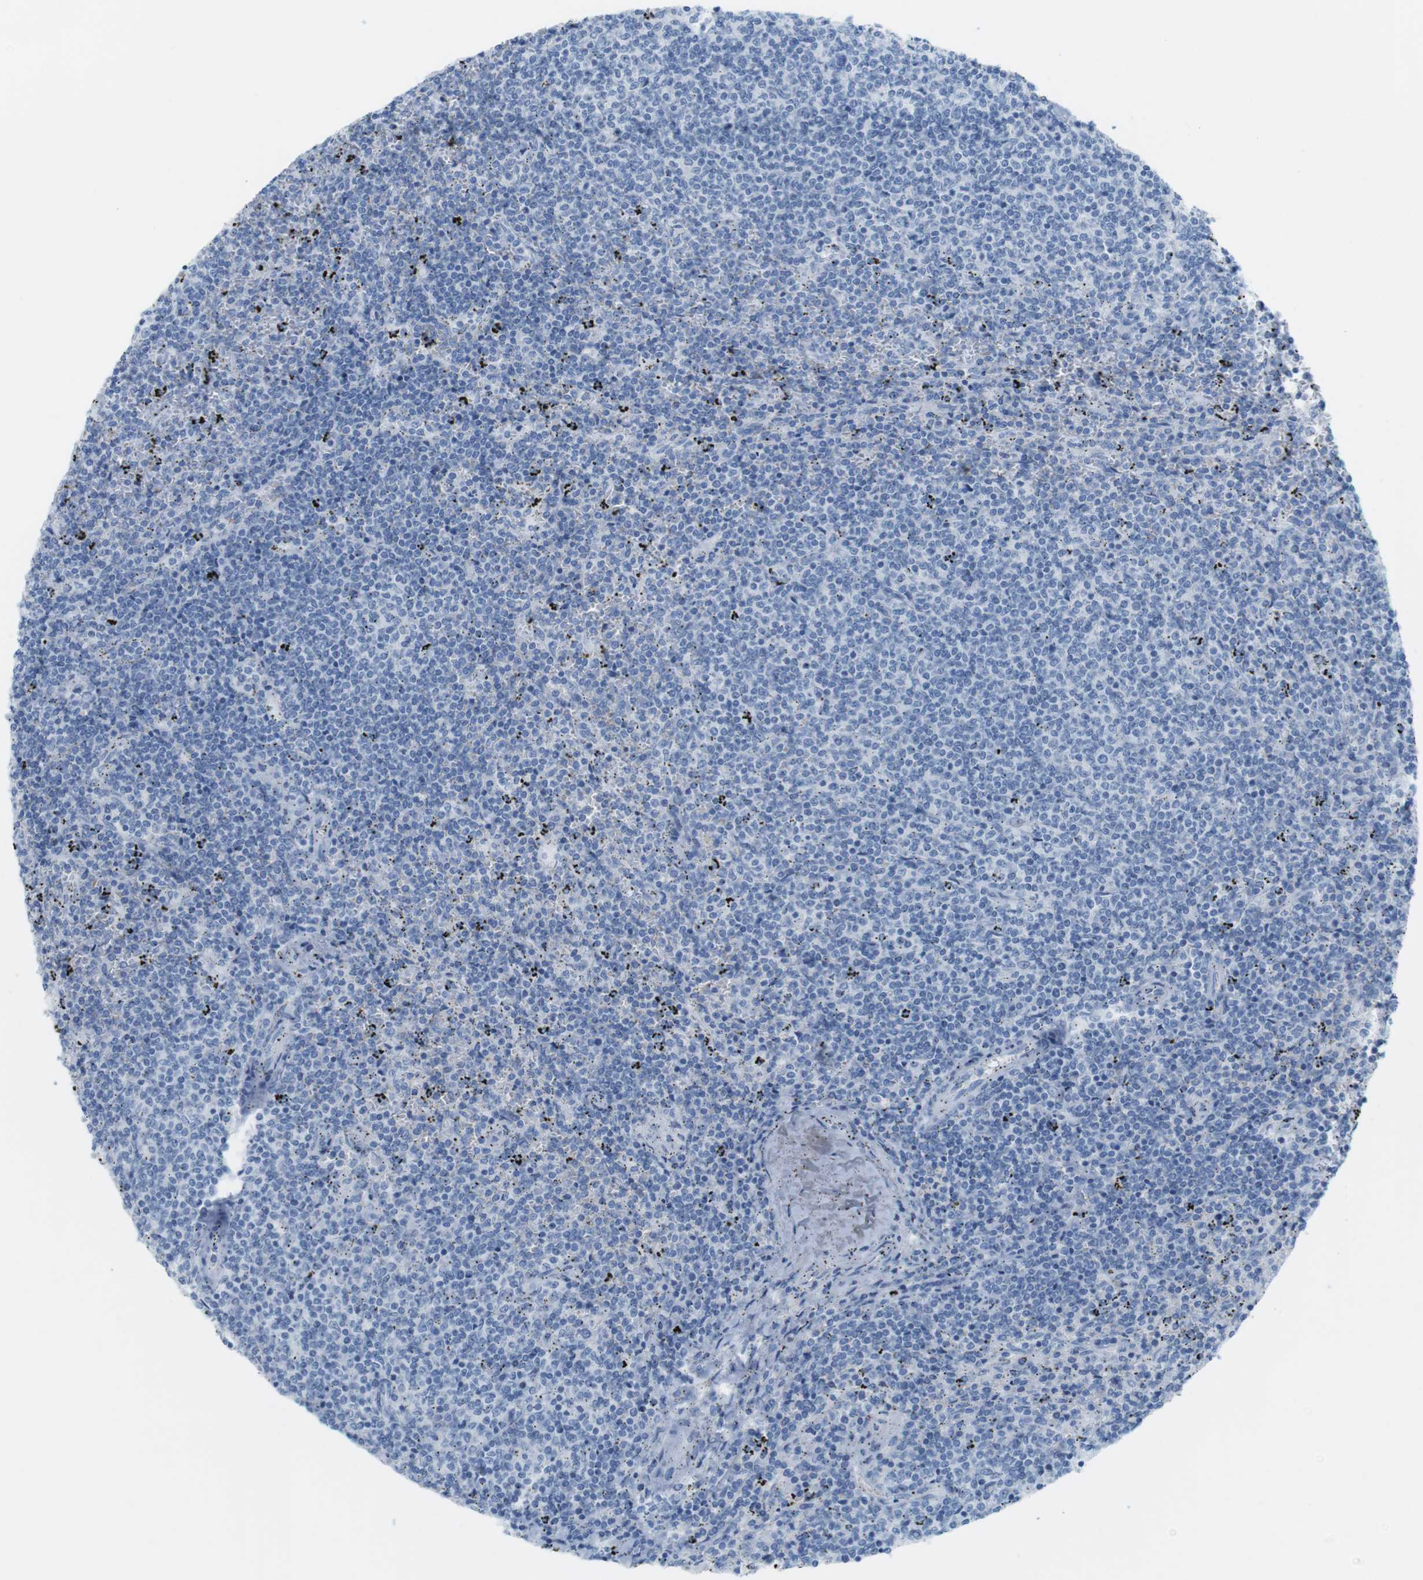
{"staining": {"intensity": "negative", "quantity": "none", "location": "none"}, "tissue": "lymphoma", "cell_type": "Tumor cells", "image_type": "cancer", "snomed": [{"axis": "morphology", "description": "Malignant lymphoma, non-Hodgkin's type, Low grade"}, {"axis": "topography", "description": "Spleen"}], "caption": "Immunohistochemistry micrograph of lymphoma stained for a protein (brown), which reveals no staining in tumor cells. (DAB immunohistochemistry (IHC) visualized using brightfield microscopy, high magnification).", "gene": "TNNT2", "patient": {"sex": "female", "age": 50}}